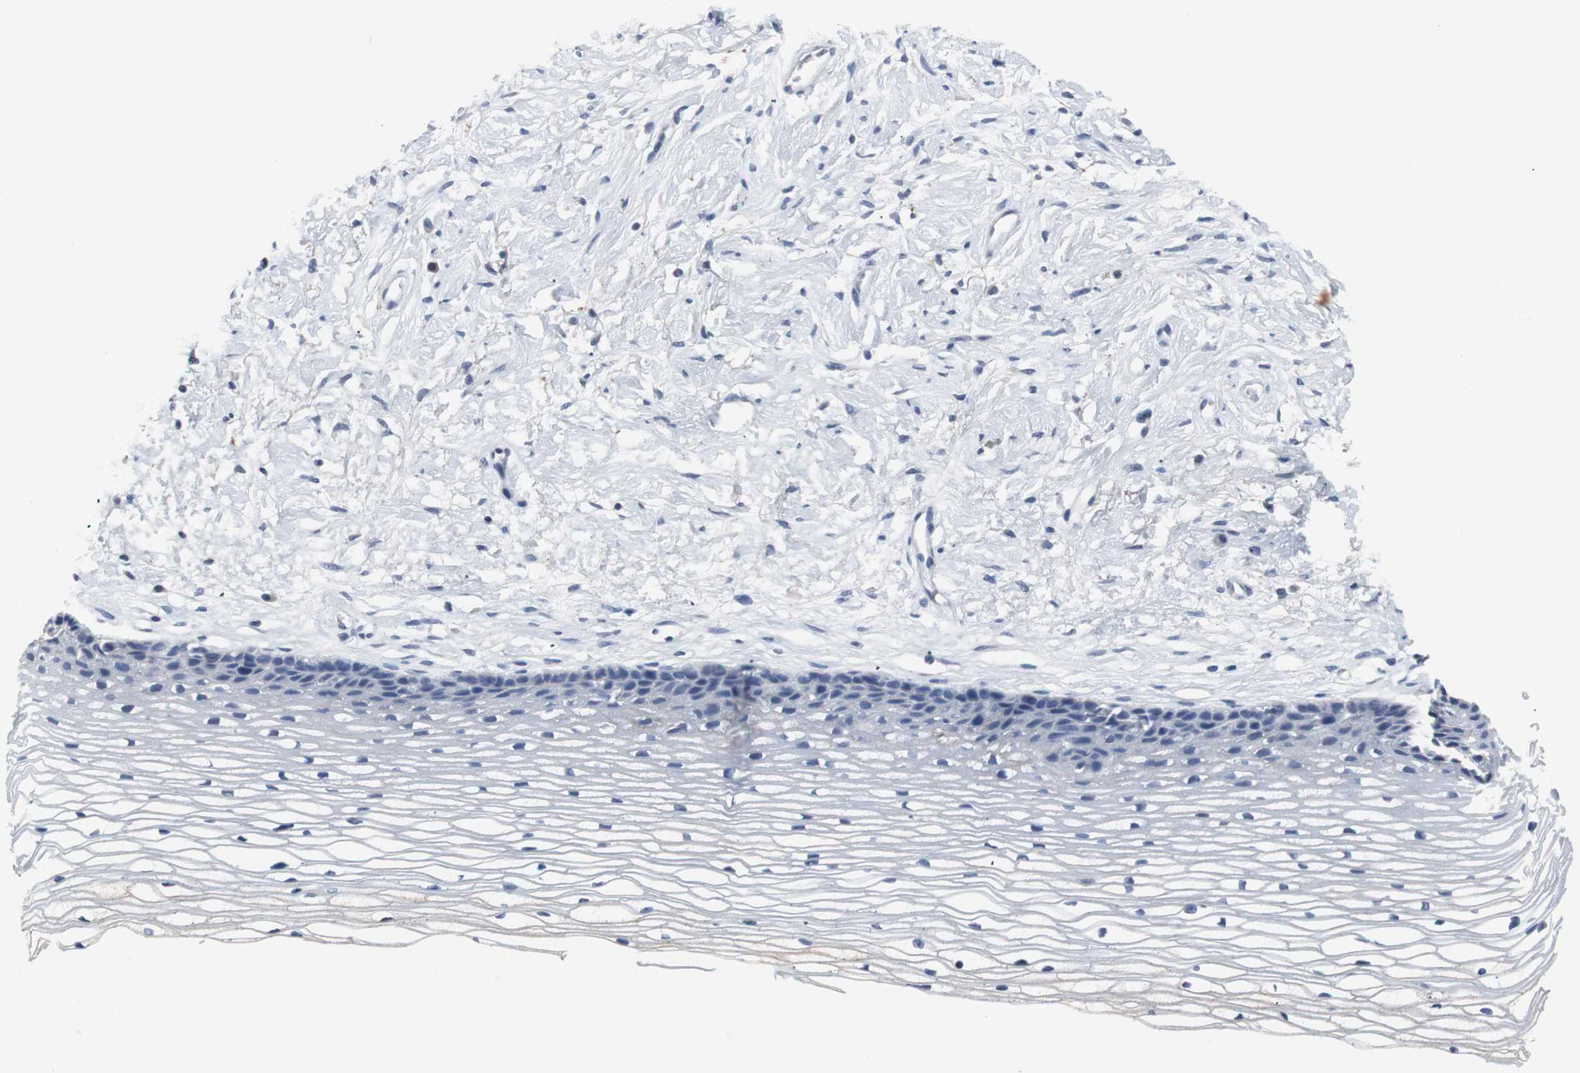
{"staining": {"intensity": "negative", "quantity": "none", "location": "none"}, "tissue": "cervix", "cell_type": "Glandular cells", "image_type": "normal", "snomed": [{"axis": "morphology", "description": "Normal tissue, NOS"}, {"axis": "topography", "description": "Cervix"}], "caption": "Cervix was stained to show a protein in brown. There is no significant expression in glandular cells. (DAB IHC with hematoxylin counter stain).", "gene": "LRP2", "patient": {"sex": "female", "age": 77}}